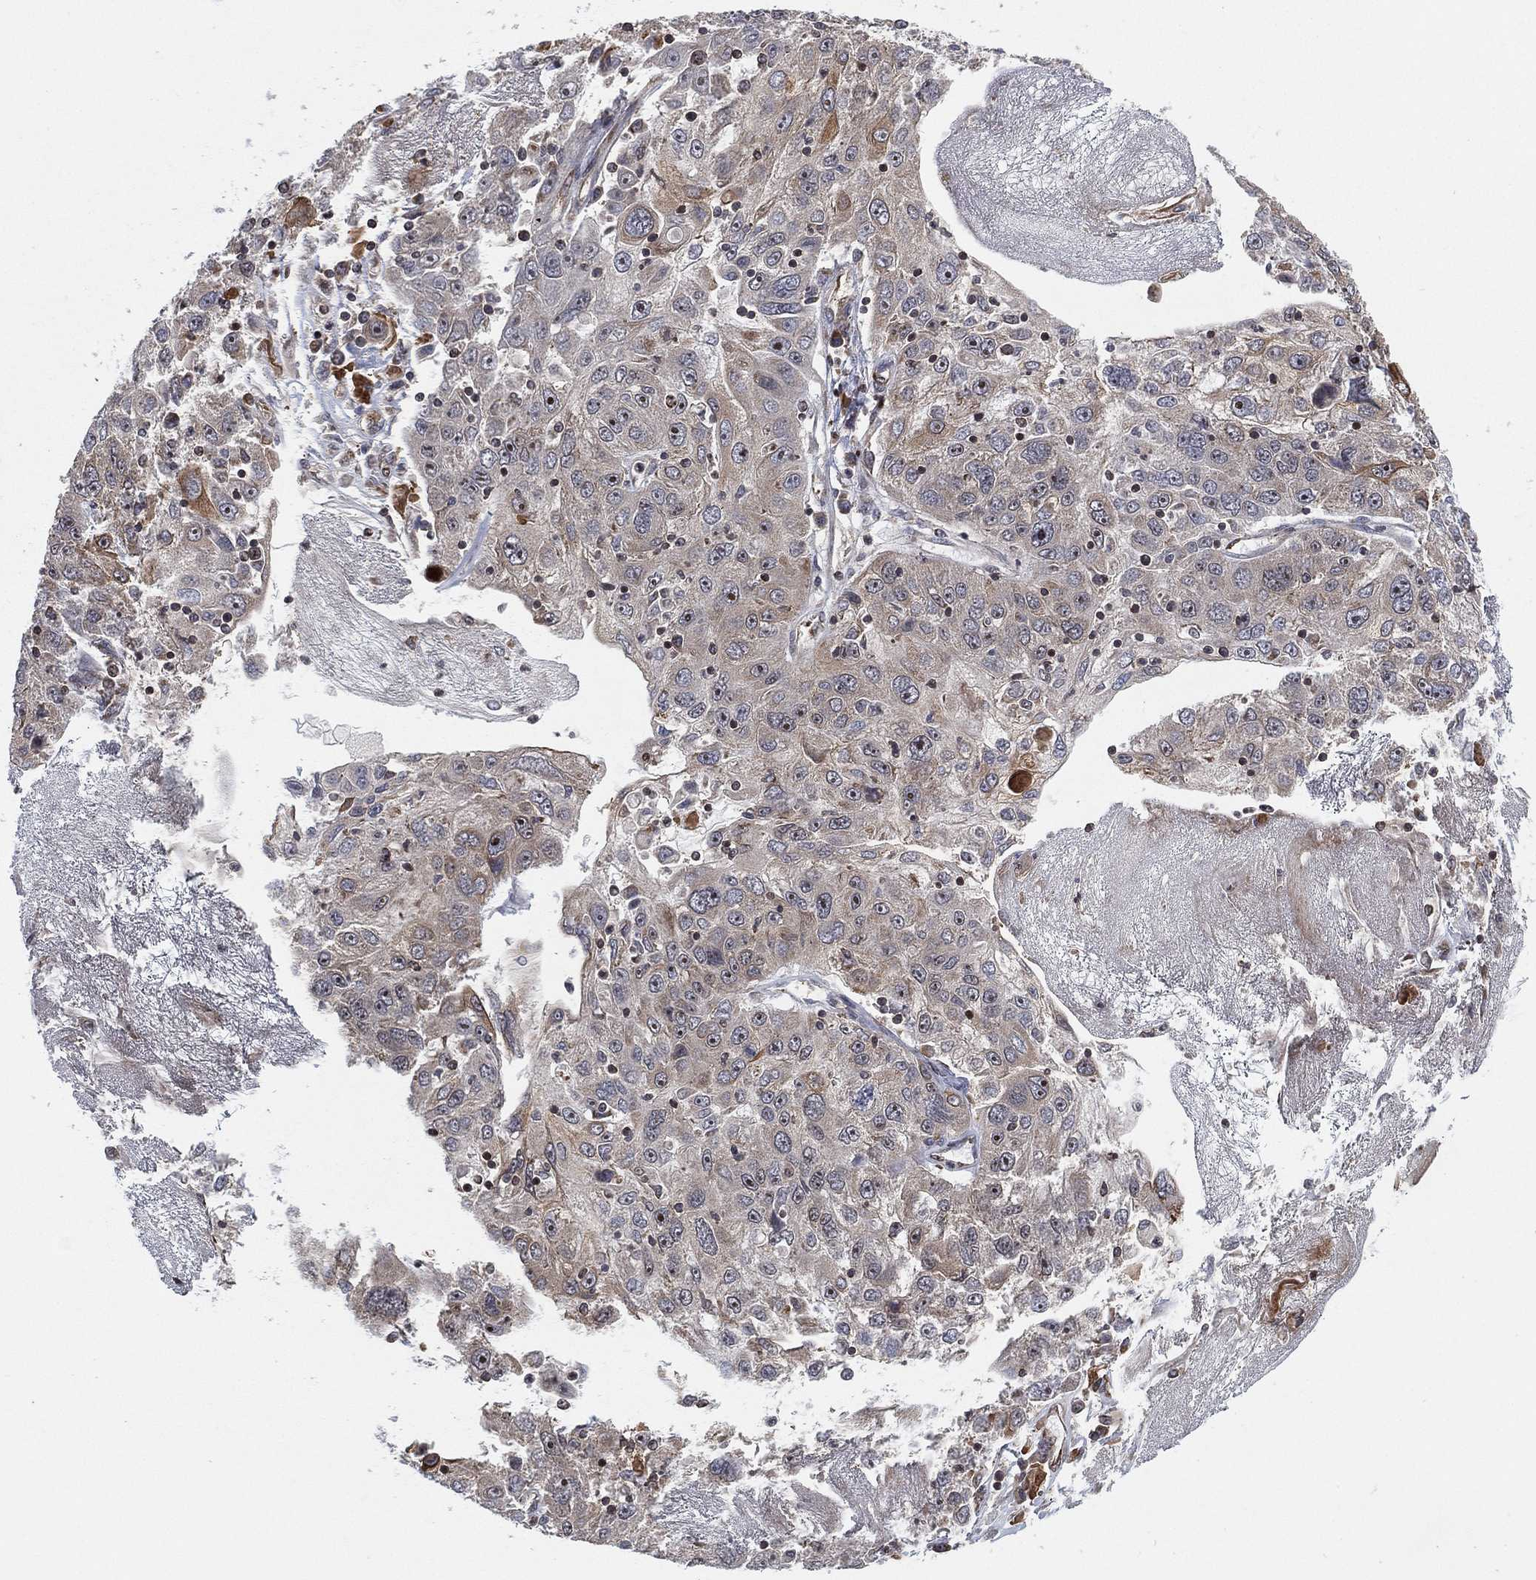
{"staining": {"intensity": "weak", "quantity": "<25%", "location": "cytoplasmic/membranous"}, "tissue": "stomach cancer", "cell_type": "Tumor cells", "image_type": "cancer", "snomed": [{"axis": "morphology", "description": "Adenocarcinoma, NOS"}, {"axis": "topography", "description": "Stomach"}], "caption": "Human stomach adenocarcinoma stained for a protein using IHC displays no expression in tumor cells.", "gene": "TMCO1", "patient": {"sex": "male", "age": 56}}